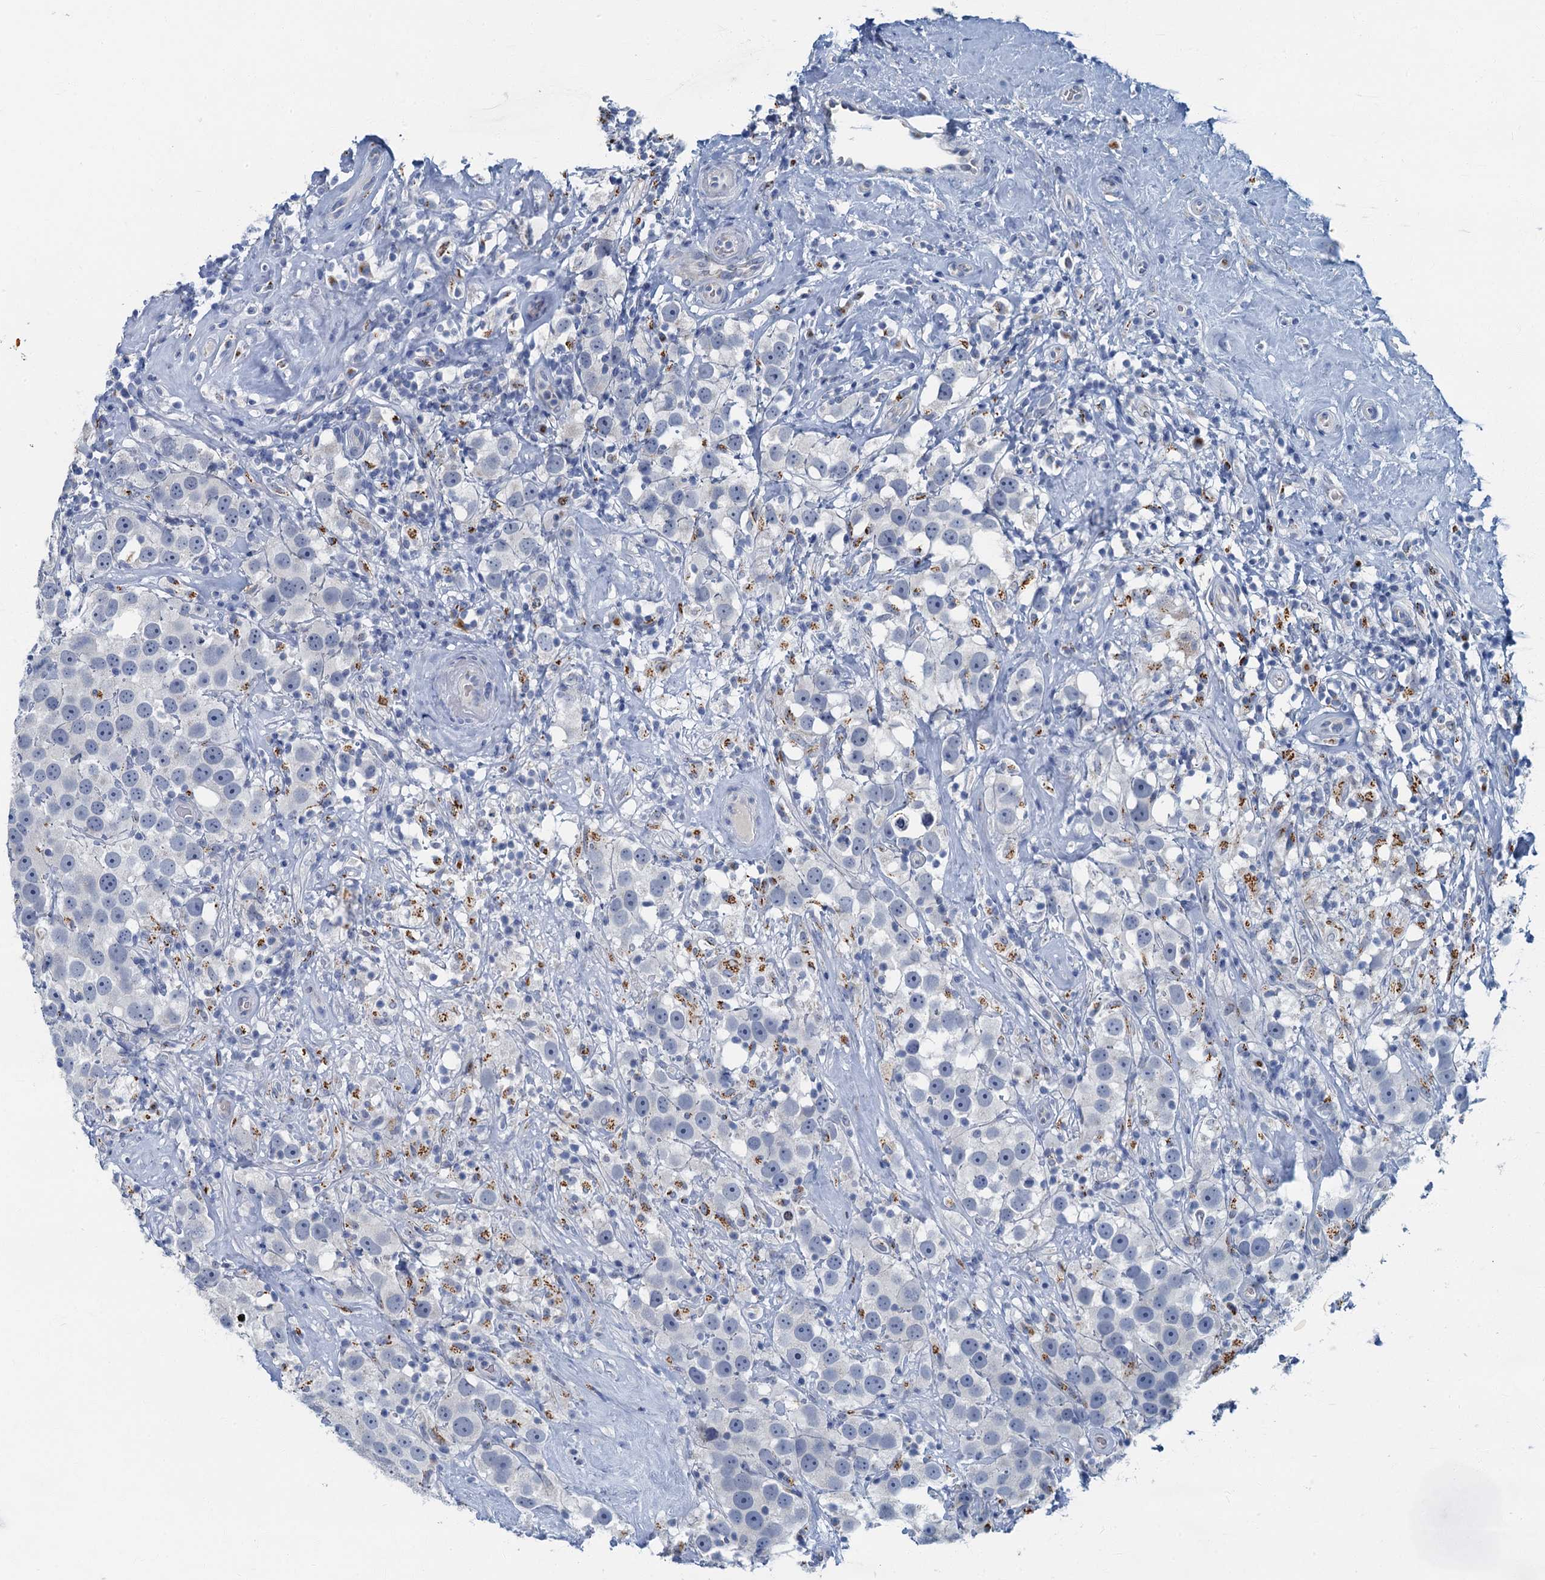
{"staining": {"intensity": "negative", "quantity": "none", "location": "none"}, "tissue": "testis cancer", "cell_type": "Tumor cells", "image_type": "cancer", "snomed": [{"axis": "morphology", "description": "Seminoma, NOS"}, {"axis": "topography", "description": "Testis"}], "caption": "Human seminoma (testis) stained for a protein using IHC shows no positivity in tumor cells.", "gene": "LYPD3", "patient": {"sex": "male", "age": 49}}